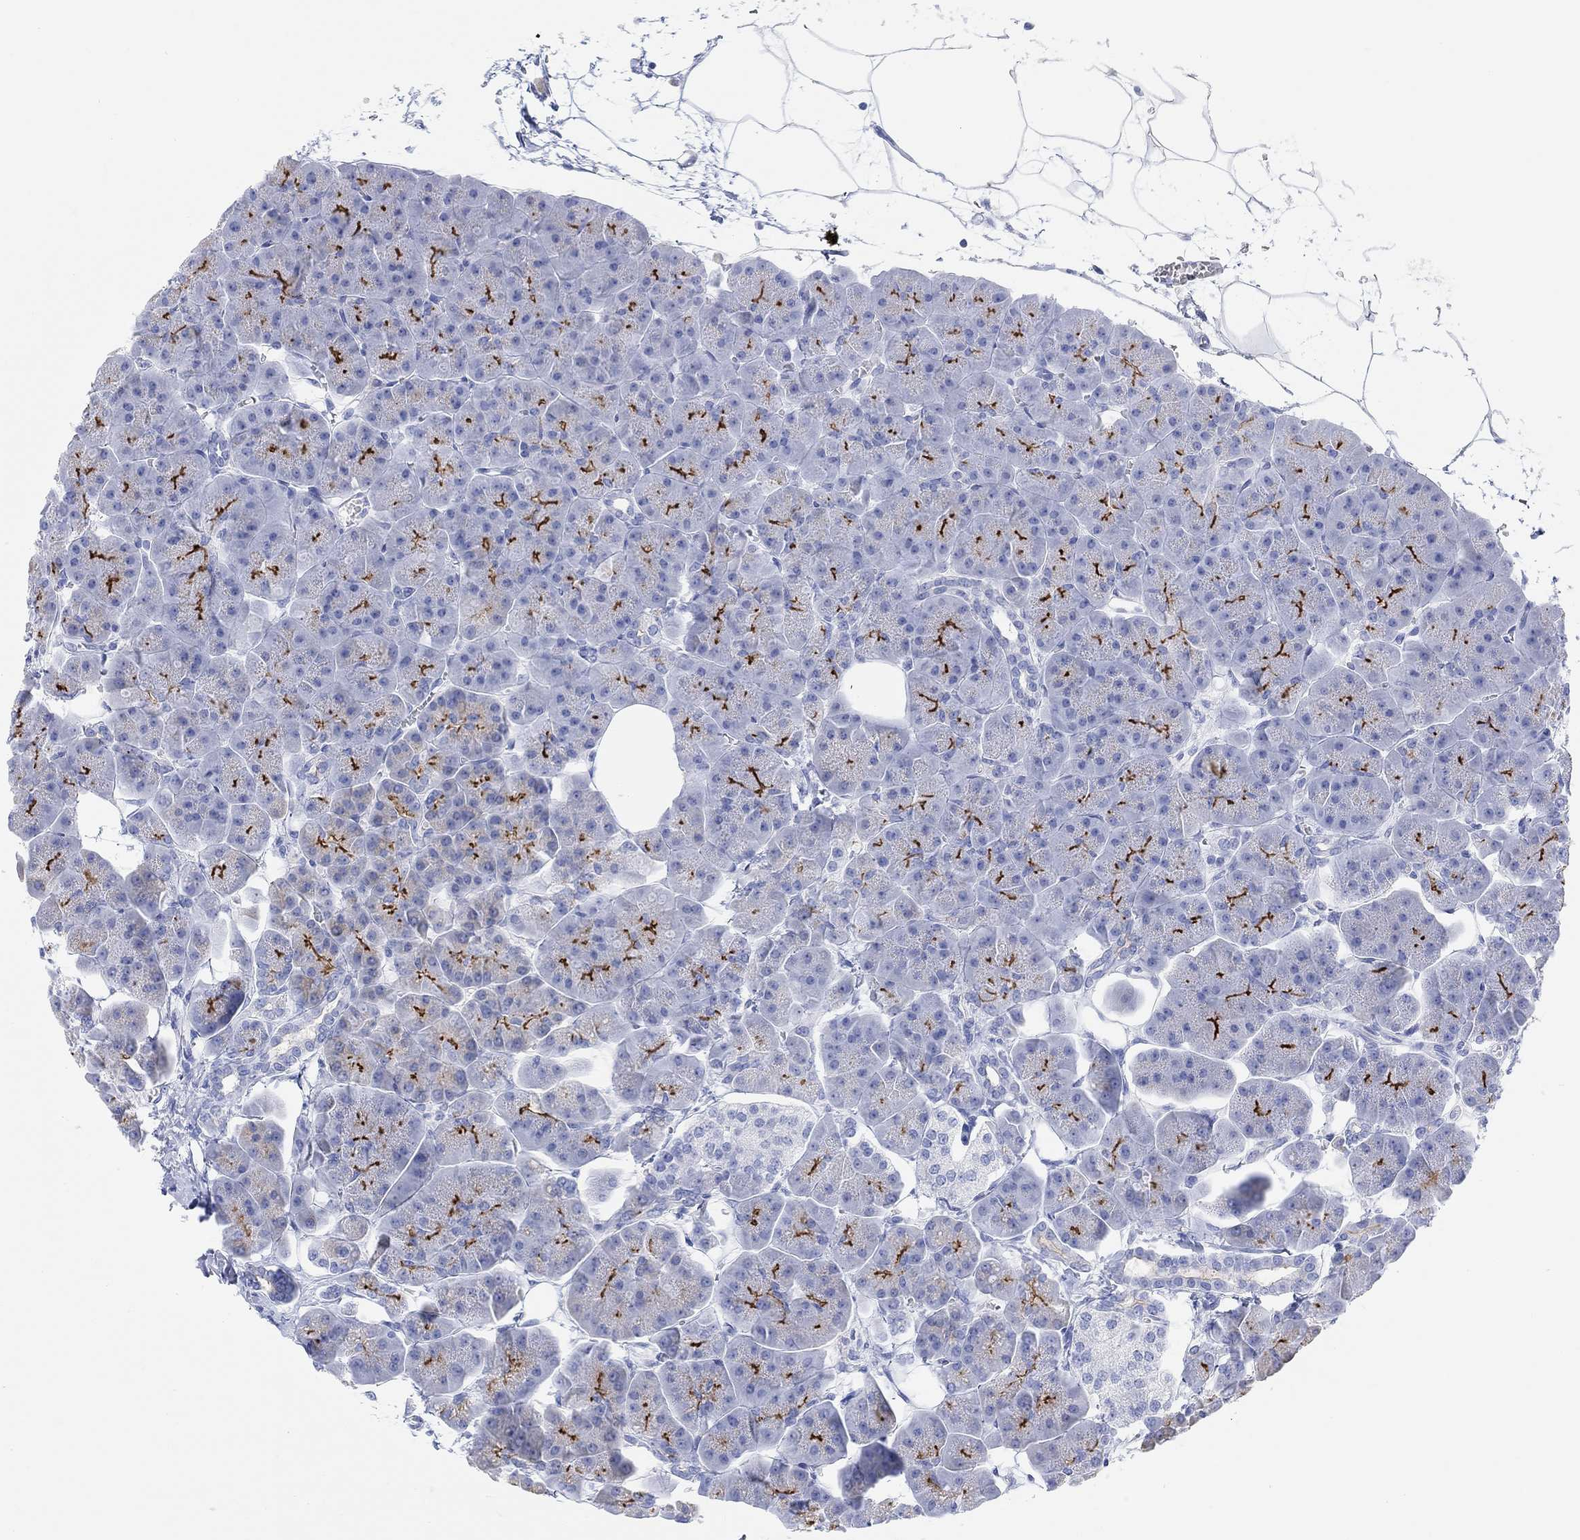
{"staining": {"intensity": "strong", "quantity": "<25%", "location": "cytoplasmic/membranous"}, "tissue": "pancreas", "cell_type": "Exocrine glandular cells", "image_type": "normal", "snomed": [{"axis": "morphology", "description": "Normal tissue, NOS"}, {"axis": "topography", "description": "Adipose tissue"}, {"axis": "topography", "description": "Pancreas"}, {"axis": "topography", "description": "Peripheral nerve tissue"}], "caption": "Human pancreas stained for a protein (brown) demonstrates strong cytoplasmic/membranous positive positivity in approximately <25% of exocrine glandular cells.", "gene": "XIRP2", "patient": {"sex": "female", "age": 58}}